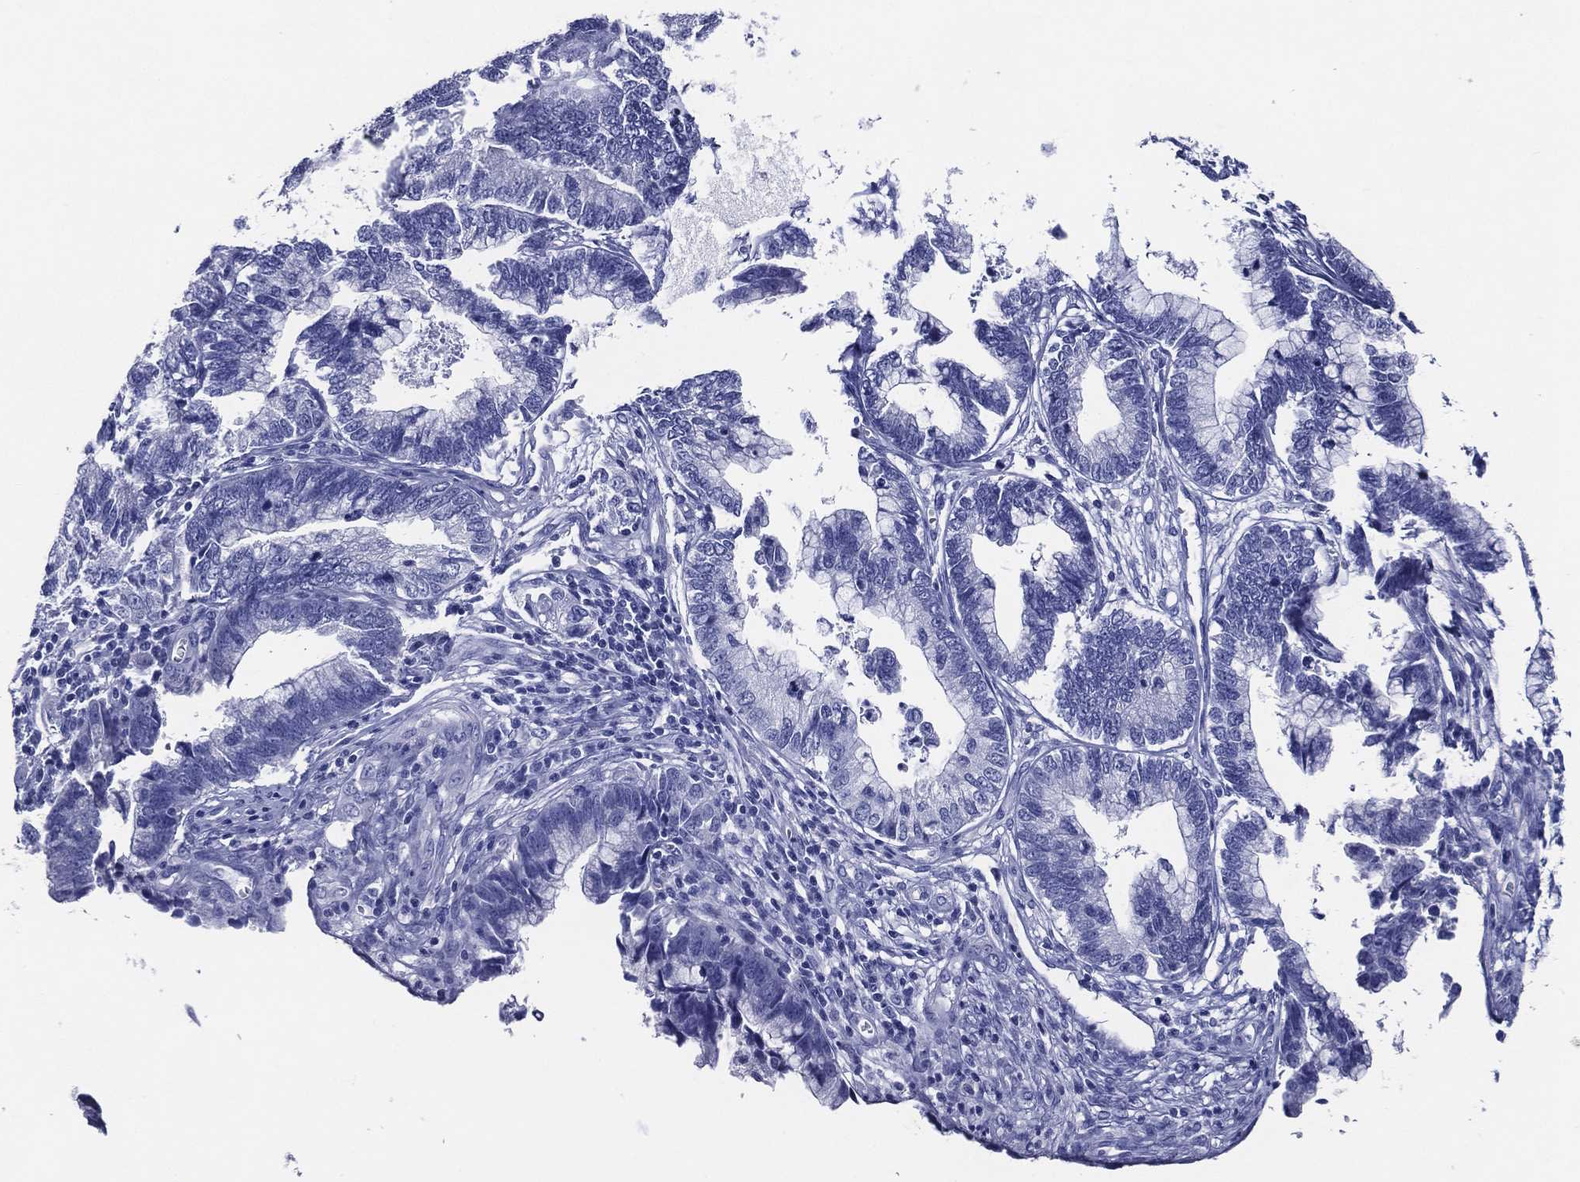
{"staining": {"intensity": "negative", "quantity": "none", "location": "none"}, "tissue": "cervical cancer", "cell_type": "Tumor cells", "image_type": "cancer", "snomed": [{"axis": "morphology", "description": "Adenocarcinoma, NOS"}, {"axis": "topography", "description": "Cervix"}], "caption": "This is an immunohistochemistry image of cervical adenocarcinoma. There is no staining in tumor cells.", "gene": "ACE2", "patient": {"sex": "female", "age": 44}}